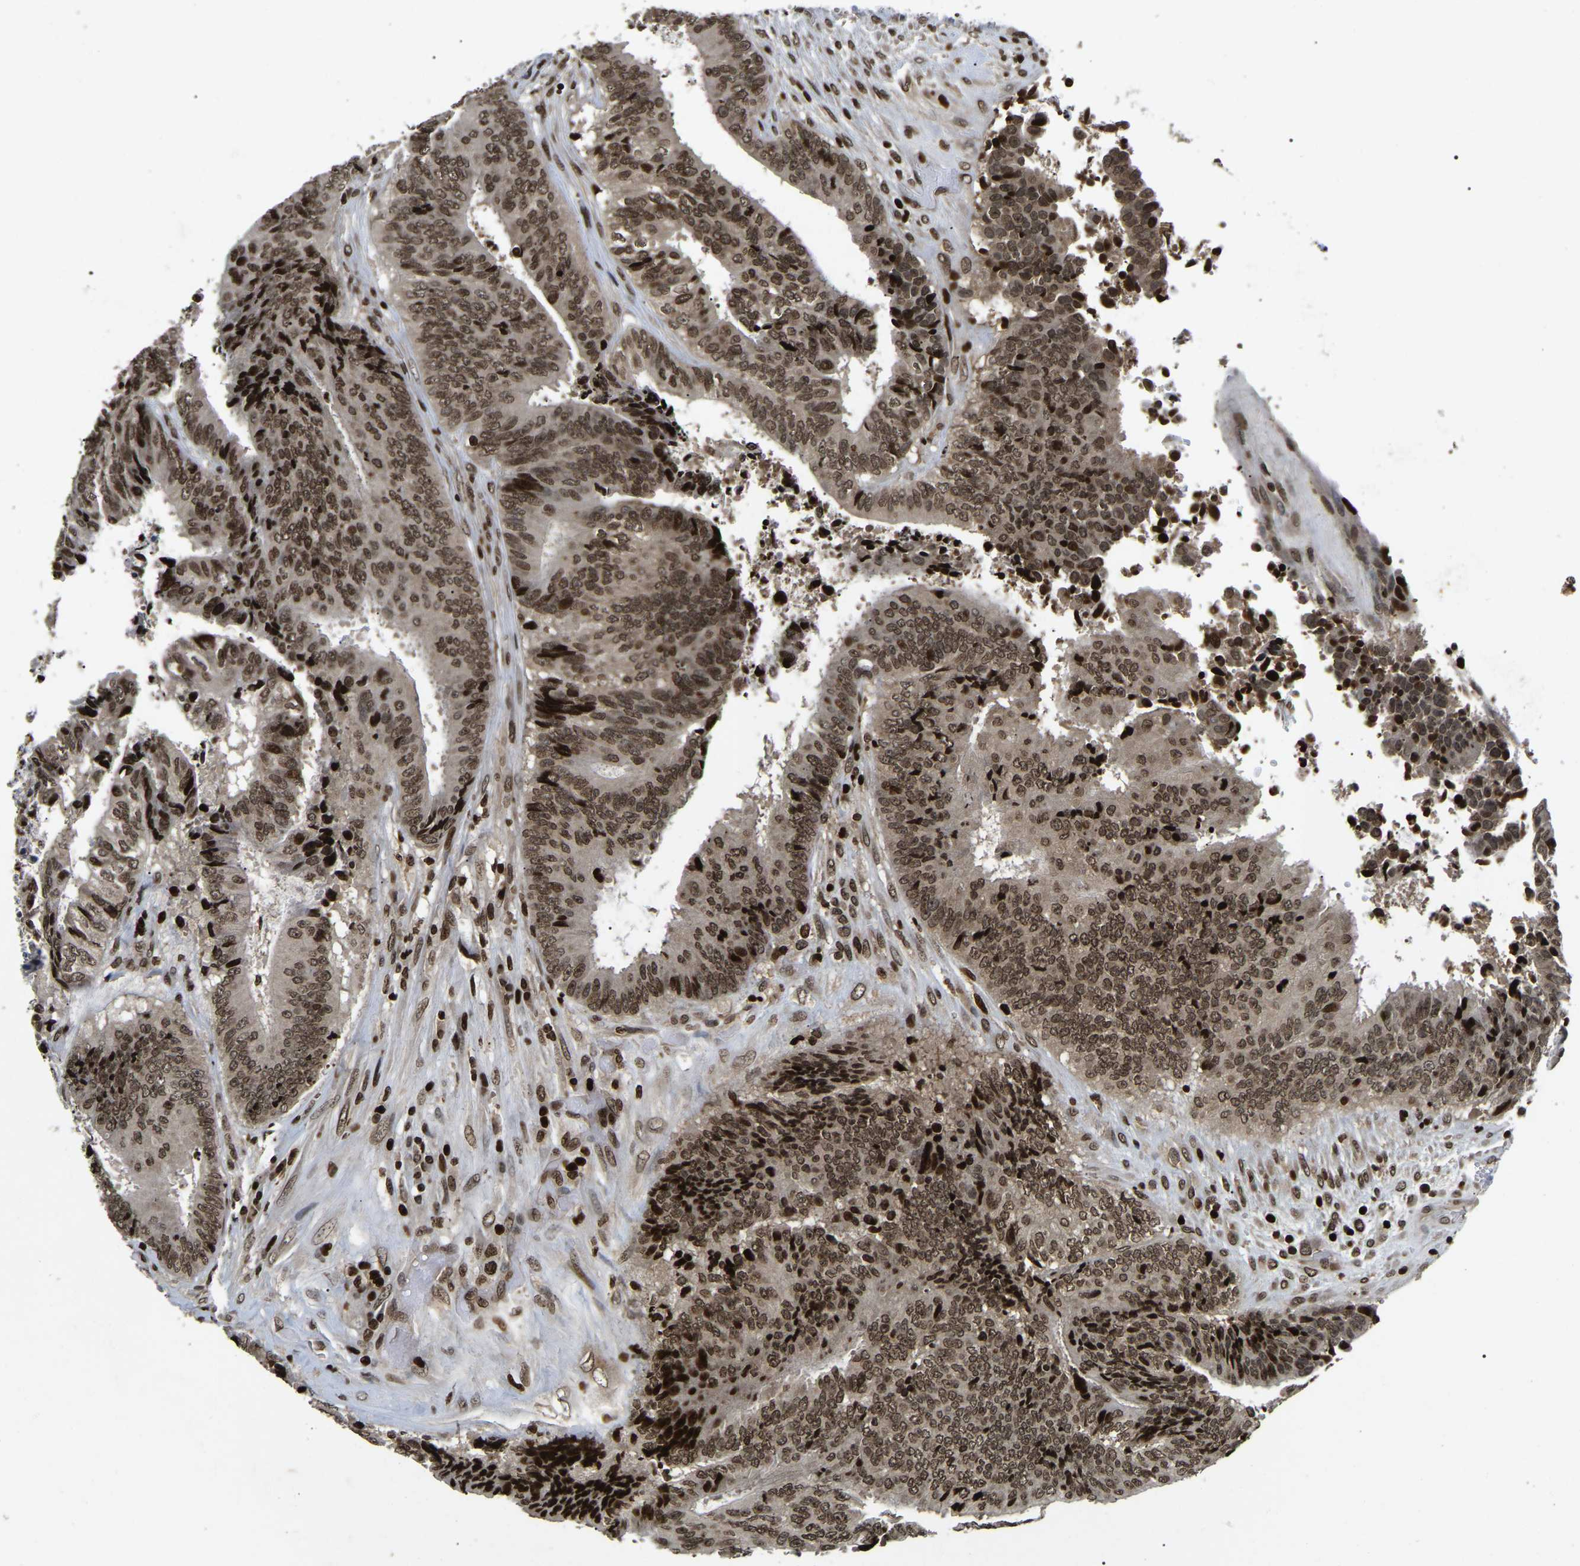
{"staining": {"intensity": "moderate", "quantity": ">75%", "location": "nuclear"}, "tissue": "colorectal cancer", "cell_type": "Tumor cells", "image_type": "cancer", "snomed": [{"axis": "morphology", "description": "Adenocarcinoma, NOS"}, {"axis": "topography", "description": "Rectum"}], "caption": "There is medium levels of moderate nuclear positivity in tumor cells of colorectal adenocarcinoma, as demonstrated by immunohistochemical staining (brown color).", "gene": "LRRC61", "patient": {"sex": "male", "age": 72}}